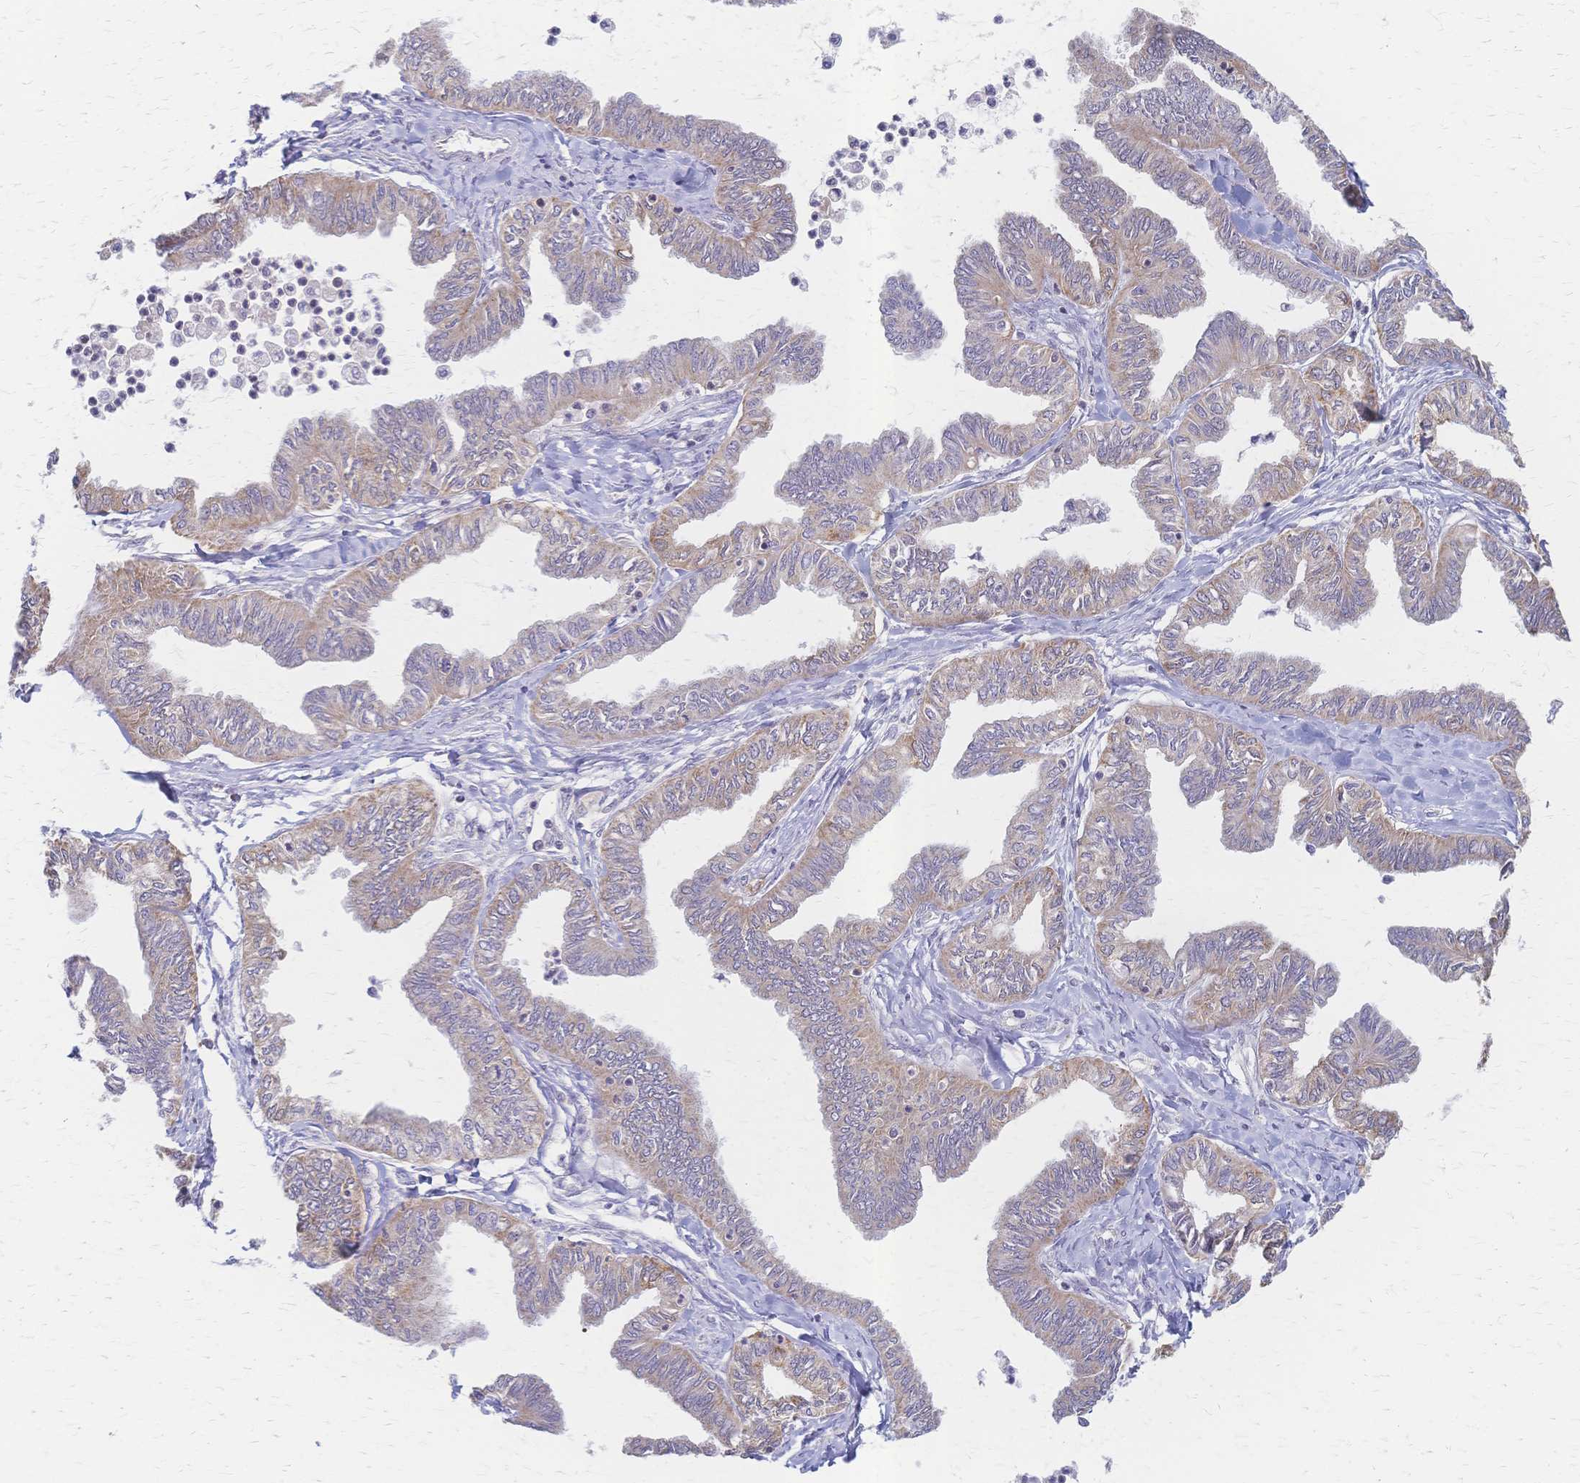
{"staining": {"intensity": "moderate", "quantity": "<25%", "location": "cytoplasmic/membranous"}, "tissue": "ovarian cancer", "cell_type": "Tumor cells", "image_type": "cancer", "snomed": [{"axis": "morphology", "description": "Carcinoma, endometroid"}, {"axis": "topography", "description": "Ovary"}], "caption": "Ovarian cancer (endometroid carcinoma) was stained to show a protein in brown. There is low levels of moderate cytoplasmic/membranous staining in approximately <25% of tumor cells.", "gene": "CYB5A", "patient": {"sex": "female", "age": 70}}